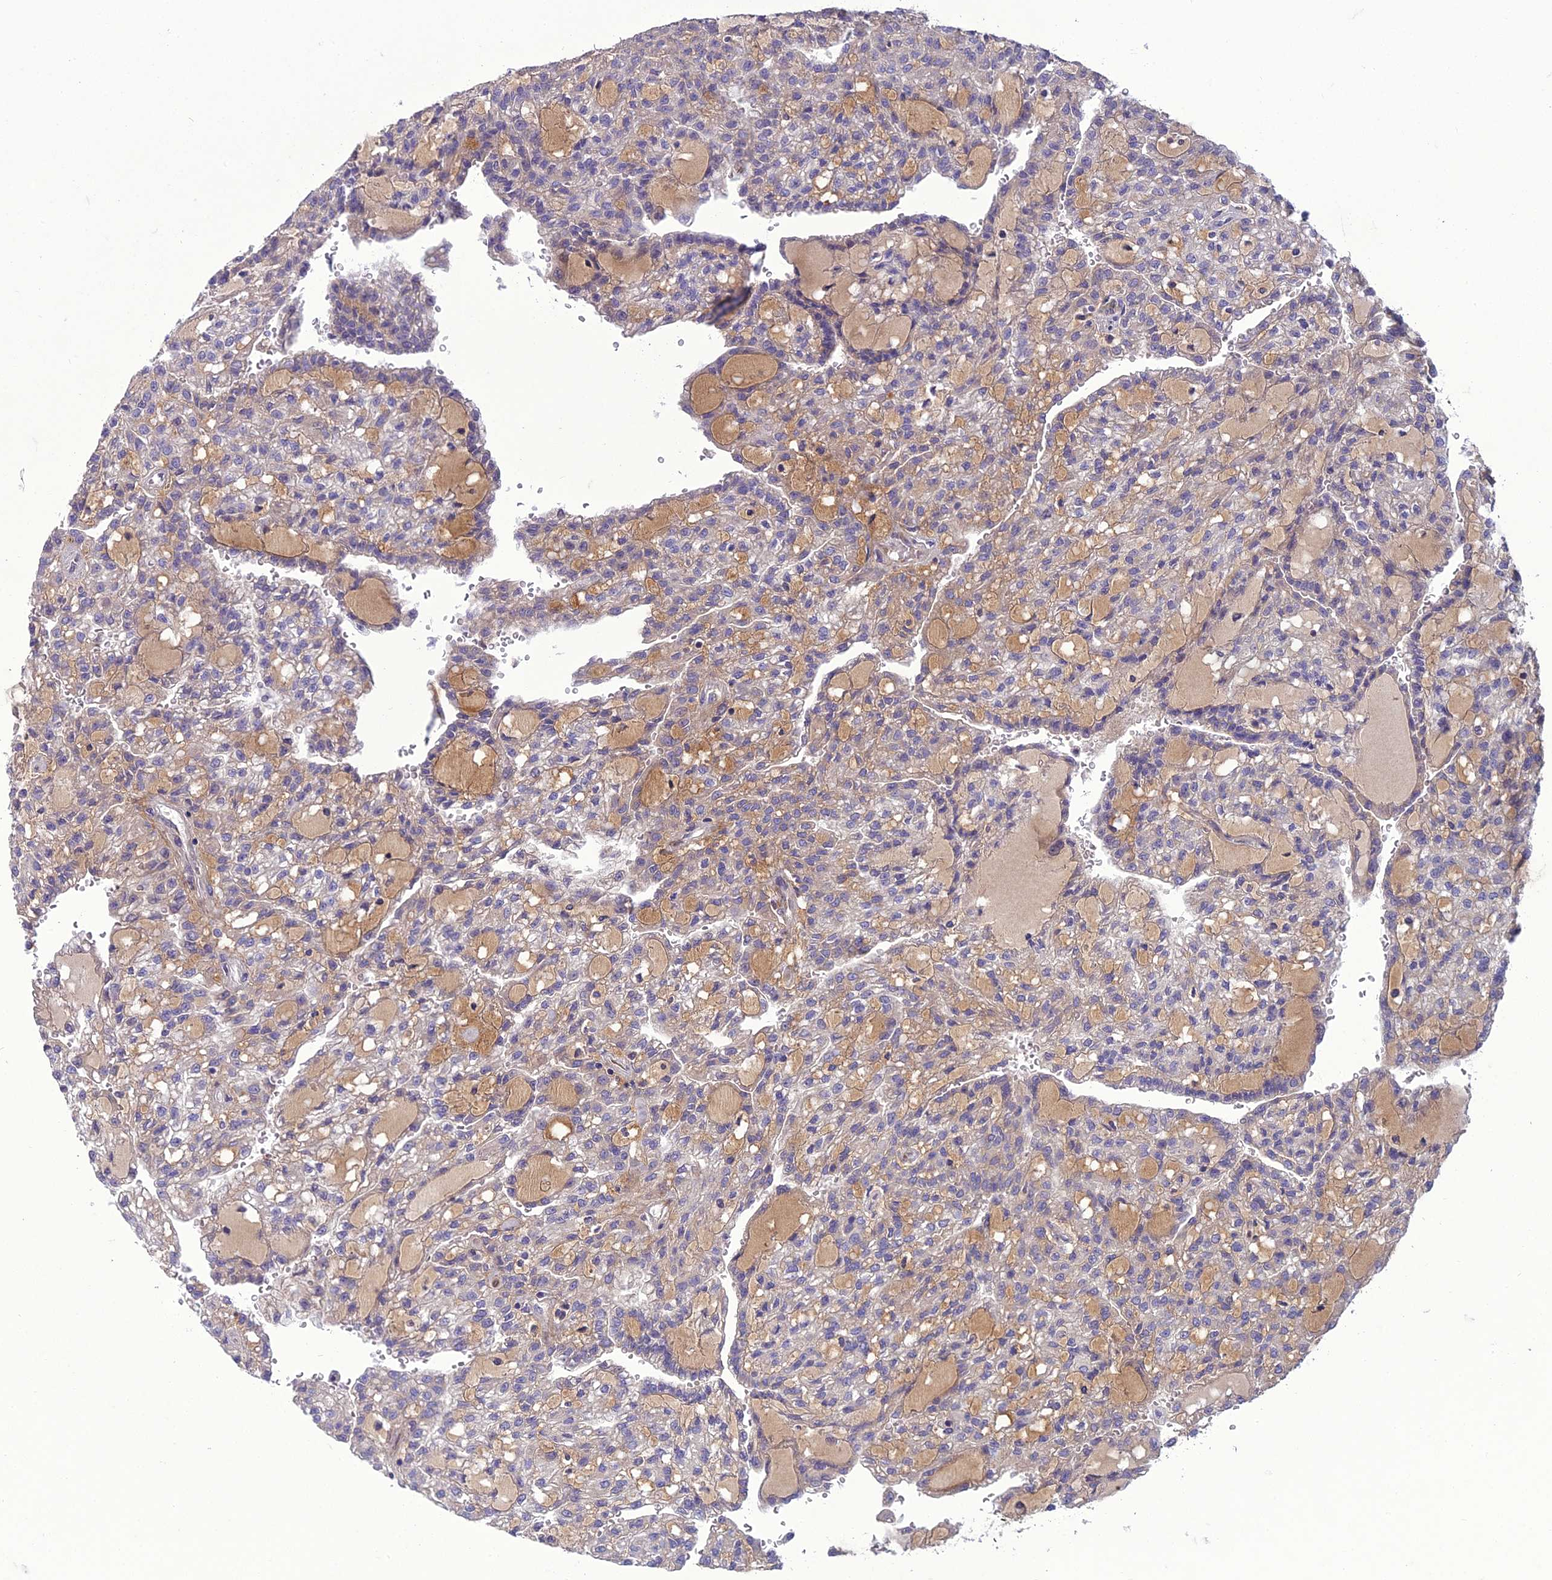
{"staining": {"intensity": "weak", "quantity": "<25%", "location": "cytoplasmic/membranous"}, "tissue": "renal cancer", "cell_type": "Tumor cells", "image_type": "cancer", "snomed": [{"axis": "morphology", "description": "Adenocarcinoma, NOS"}, {"axis": "topography", "description": "Kidney"}], "caption": "Immunohistochemistry histopathology image of human renal cancer (adenocarcinoma) stained for a protein (brown), which exhibits no staining in tumor cells. (DAB IHC with hematoxylin counter stain).", "gene": "ADIPOR2", "patient": {"sex": "male", "age": 63}}